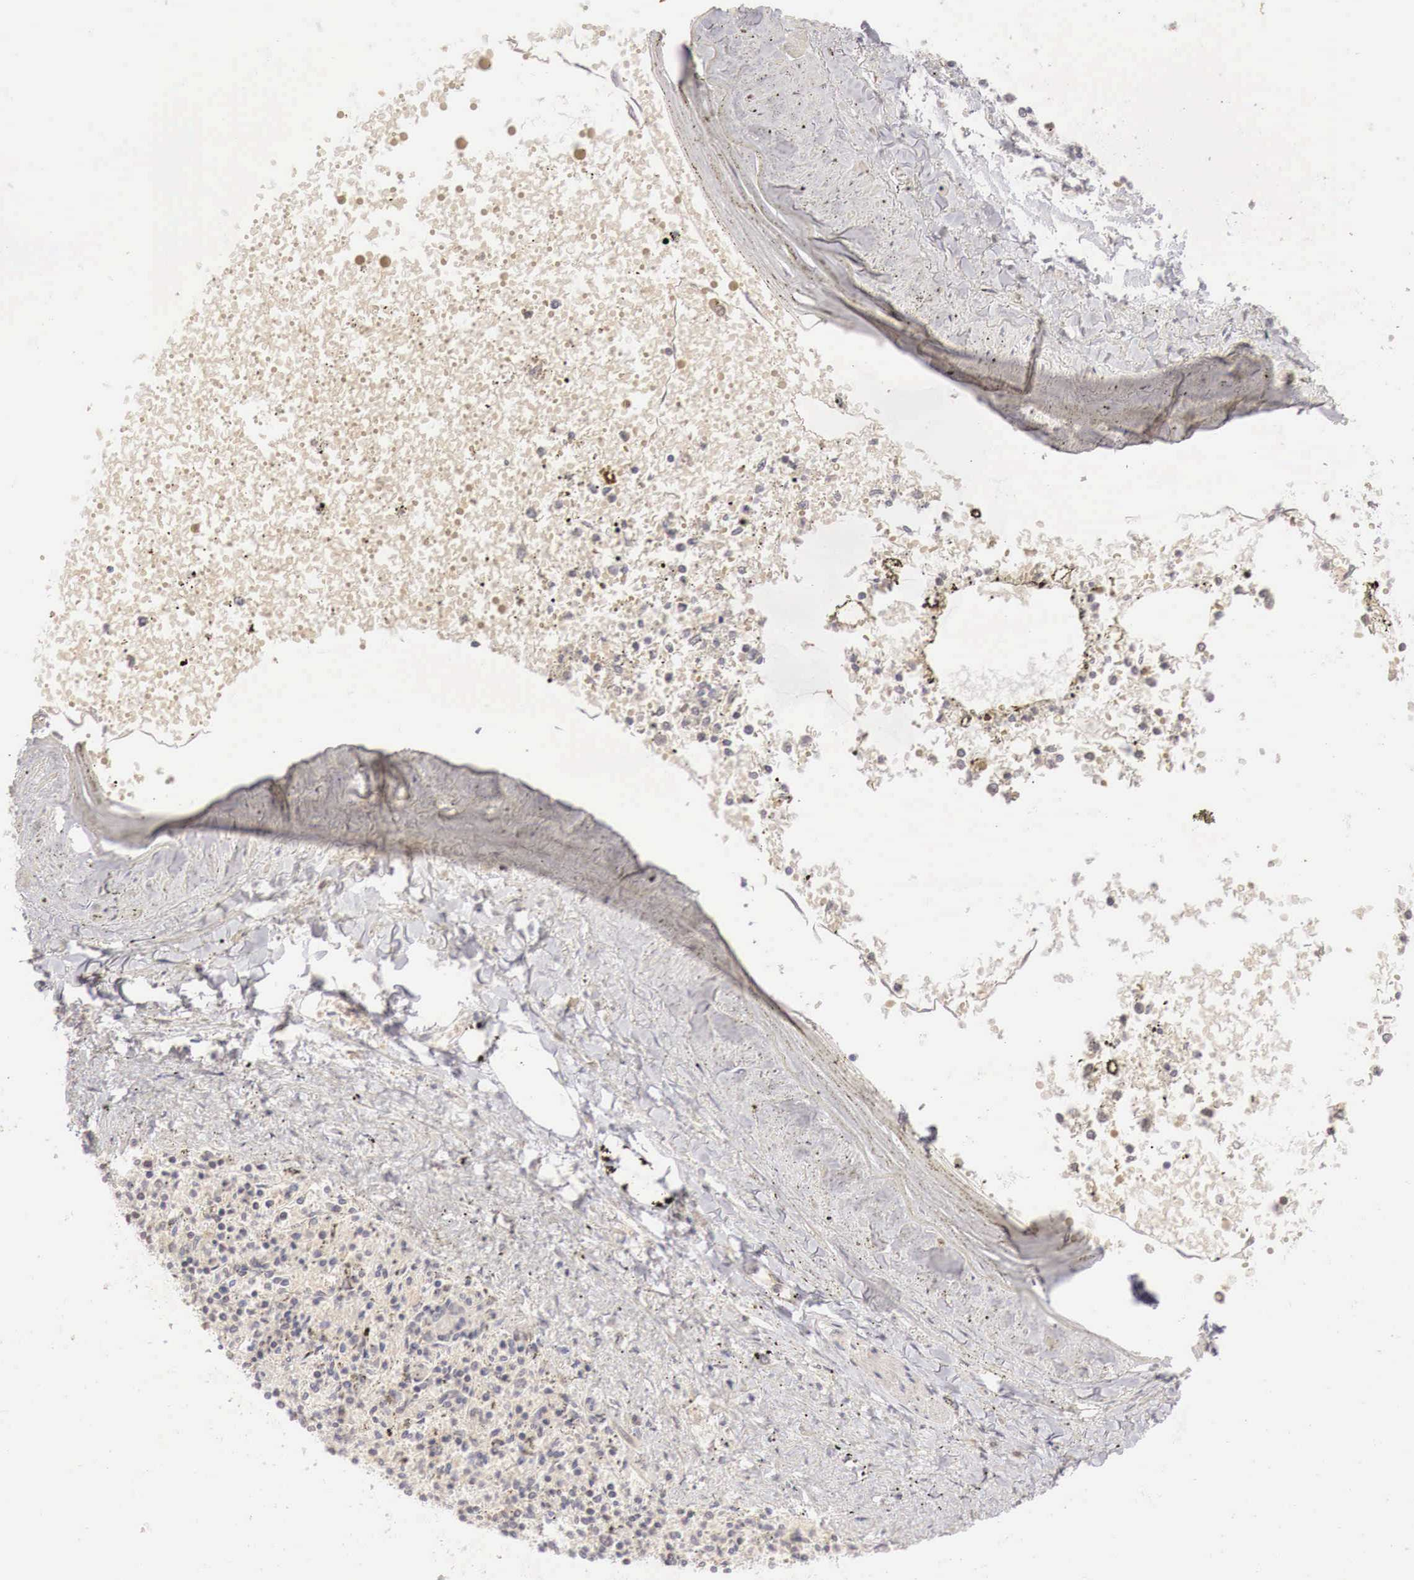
{"staining": {"intensity": "negative", "quantity": "none", "location": "none"}, "tissue": "spleen", "cell_type": "Cells in red pulp", "image_type": "normal", "snomed": [{"axis": "morphology", "description": "Normal tissue, NOS"}, {"axis": "topography", "description": "Spleen"}], "caption": "This is a micrograph of immunohistochemistry (IHC) staining of normal spleen, which shows no staining in cells in red pulp.", "gene": "GATA1", "patient": {"sex": "male", "age": 72}}